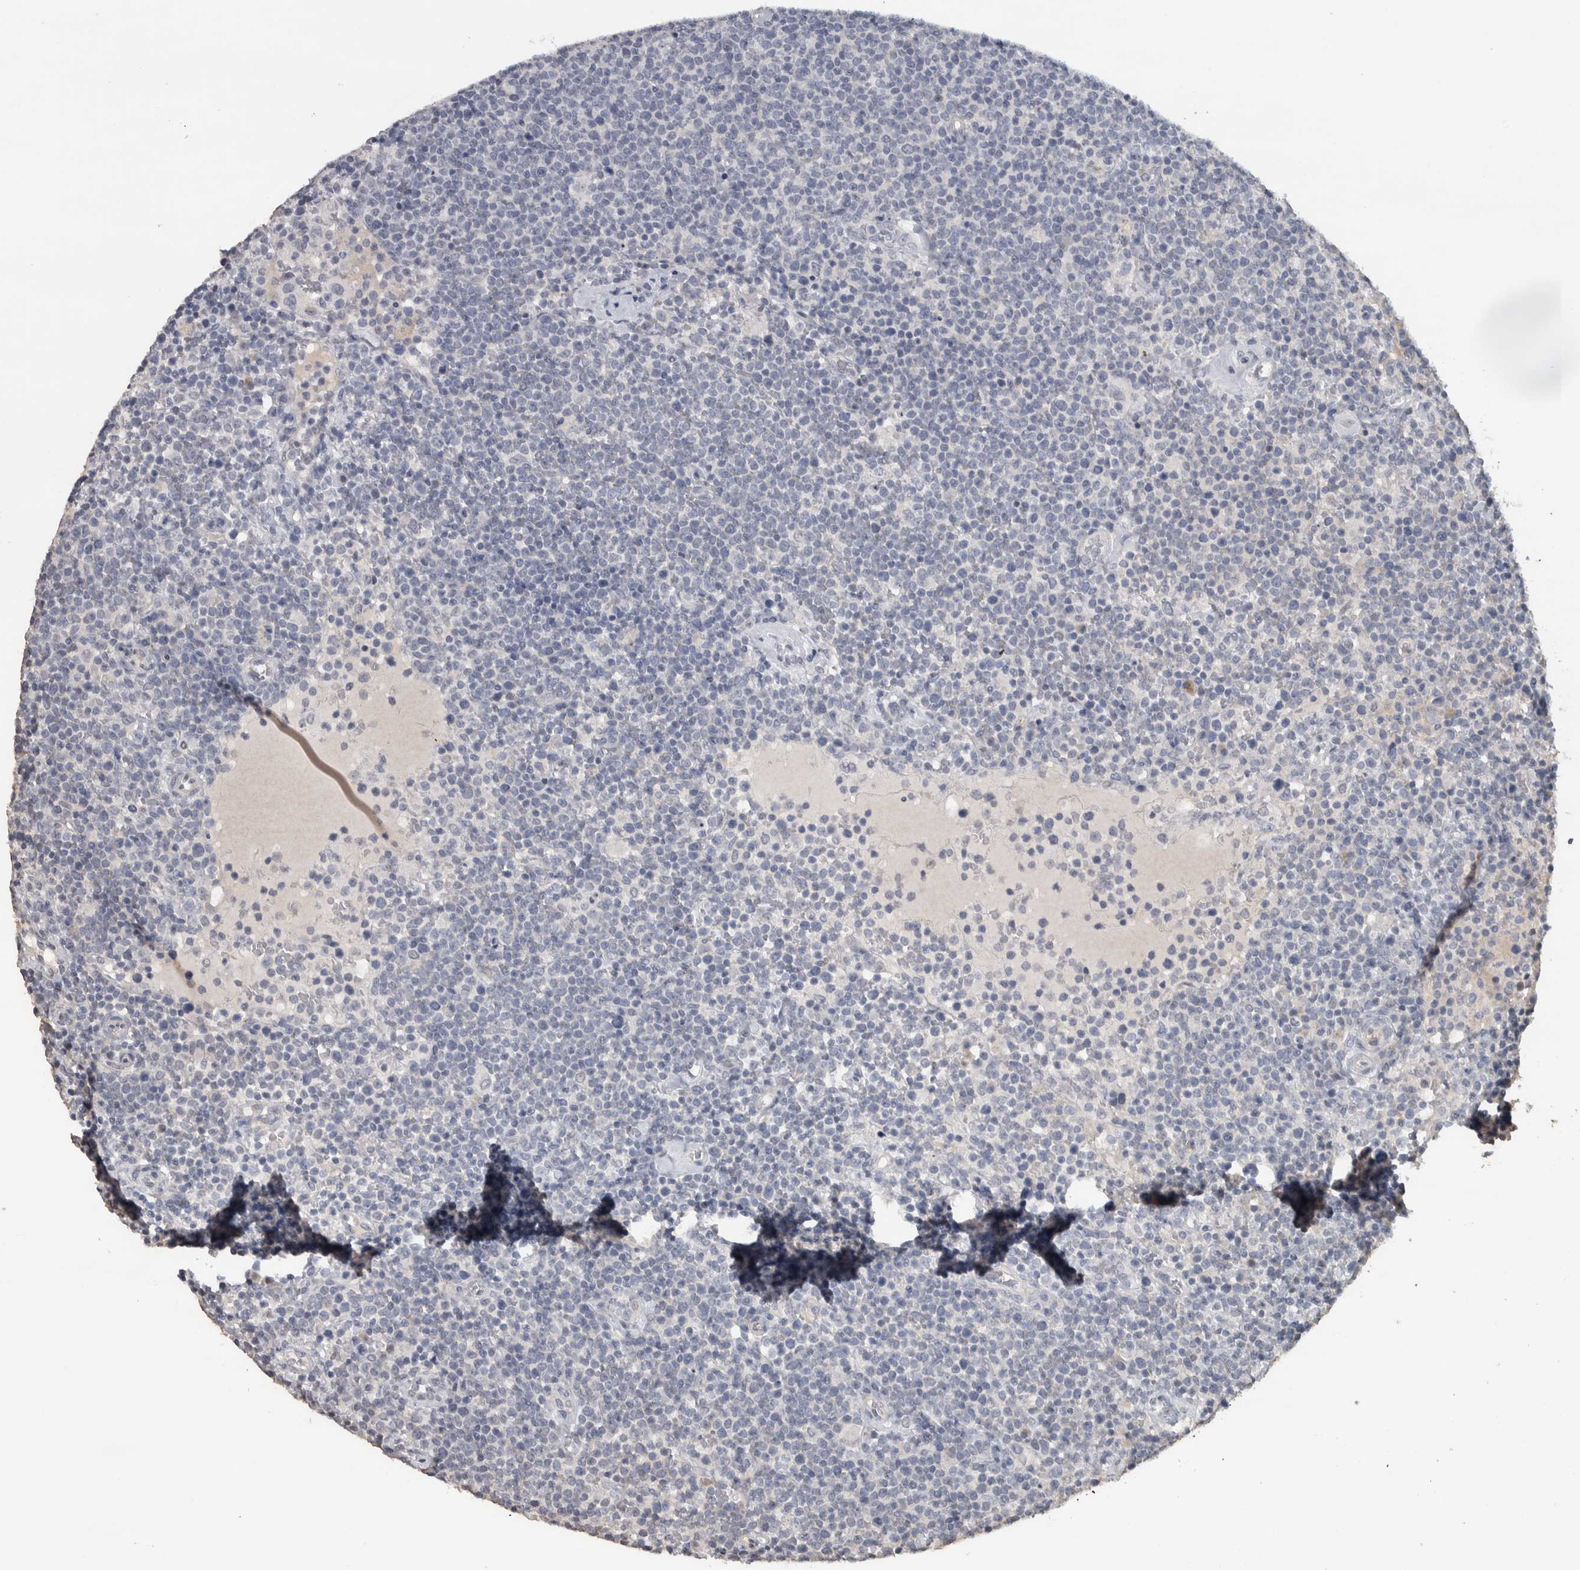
{"staining": {"intensity": "negative", "quantity": "none", "location": "none"}, "tissue": "lymphoma", "cell_type": "Tumor cells", "image_type": "cancer", "snomed": [{"axis": "morphology", "description": "Malignant lymphoma, non-Hodgkin's type, High grade"}, {"axis": "topography", "description": "Lymph node"}], "caption": "The histopathology image reveals no significant positivity in tumor cells of malignant lymphoma, non-Hodgkin's type (high-grade).", "gene": "NECAB1", "patient": {"sex": "male", "age": 61}}